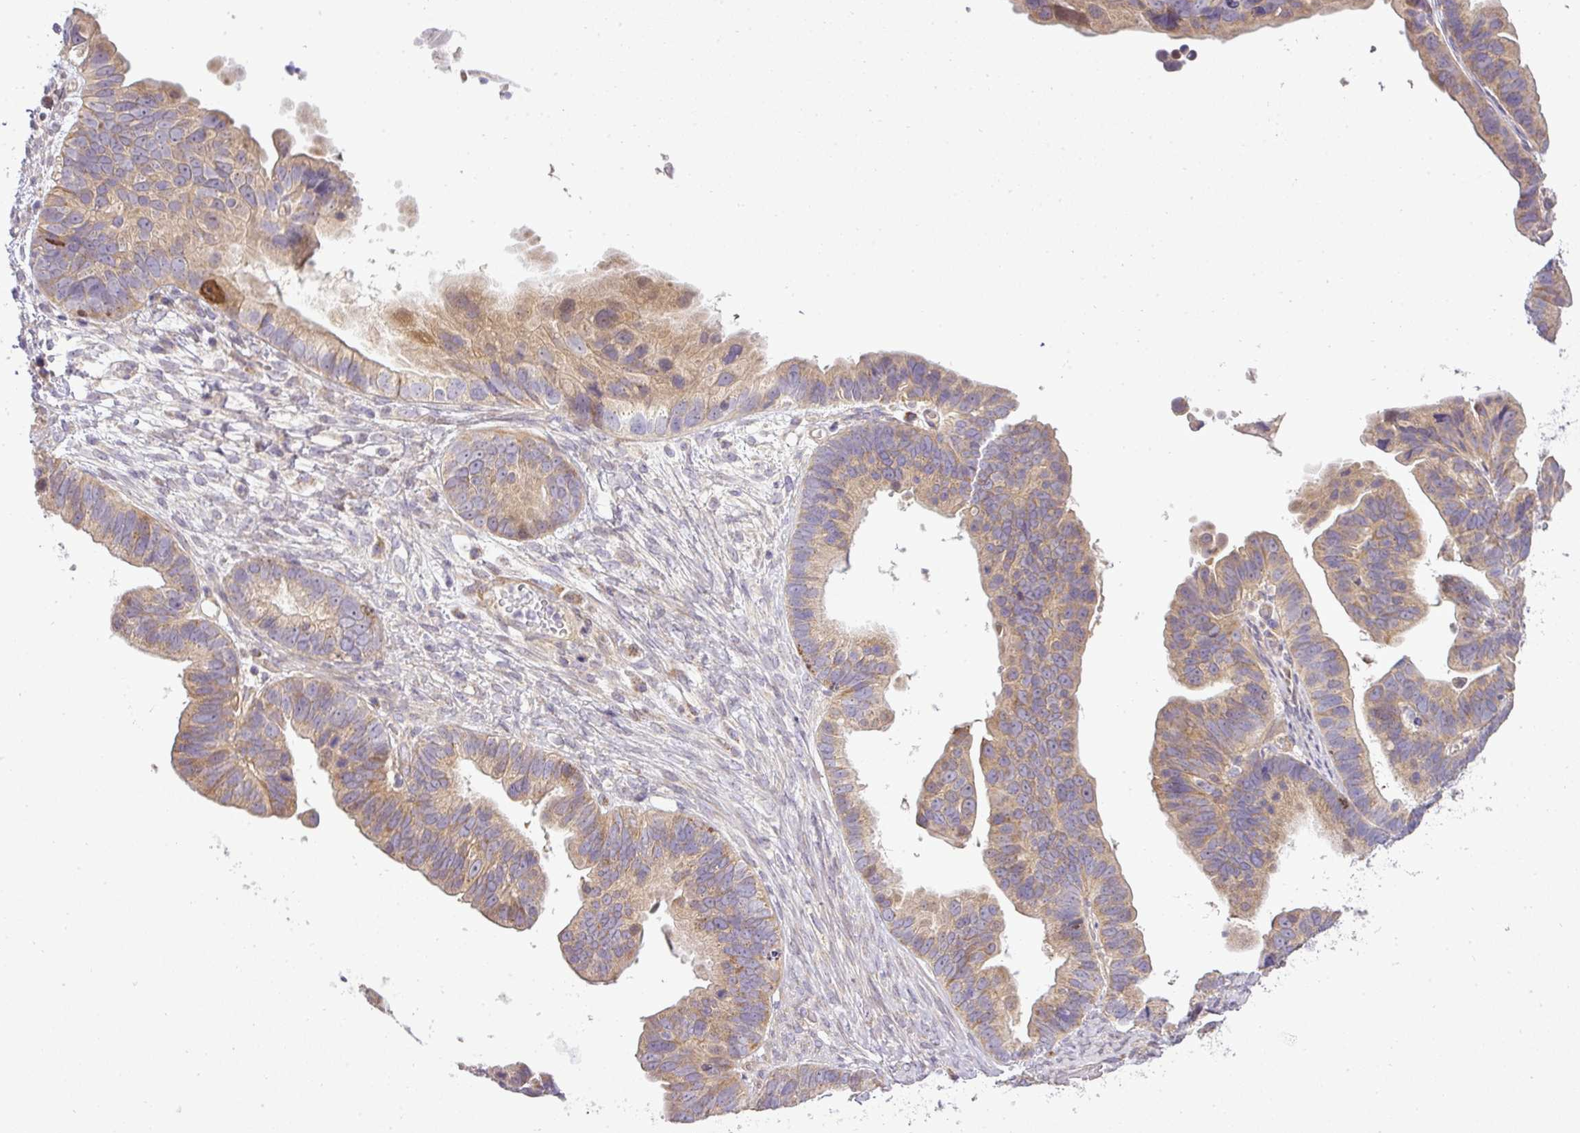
{"staining": {"intensity": "moderate", "quantity": ">75%", "location": "cytoplasmic/membranous"}, "tissue": "ovarian cancer", "cell_type": "Tumor cells", "image_type": "cancer", "snomed": [{"axis": "morphology", "description": "Cystadenocarcinoma, serous, NOS"}, {"axis": "topography", "description": "Ovary"}], "caption": "A brown stain labels moderate cytoplasmic/membranous staining of a protein in human ovarian cancer (serous cystadenocarcinoma) tumor cells. The staining was performed using DAB to visualize the protein expression in brown, while the nuclei were stained in blue with hematoxylin (Magnification: 20x).", "gene": "ZDHHC1", "patient": {"sex": "female", "age": 56}}